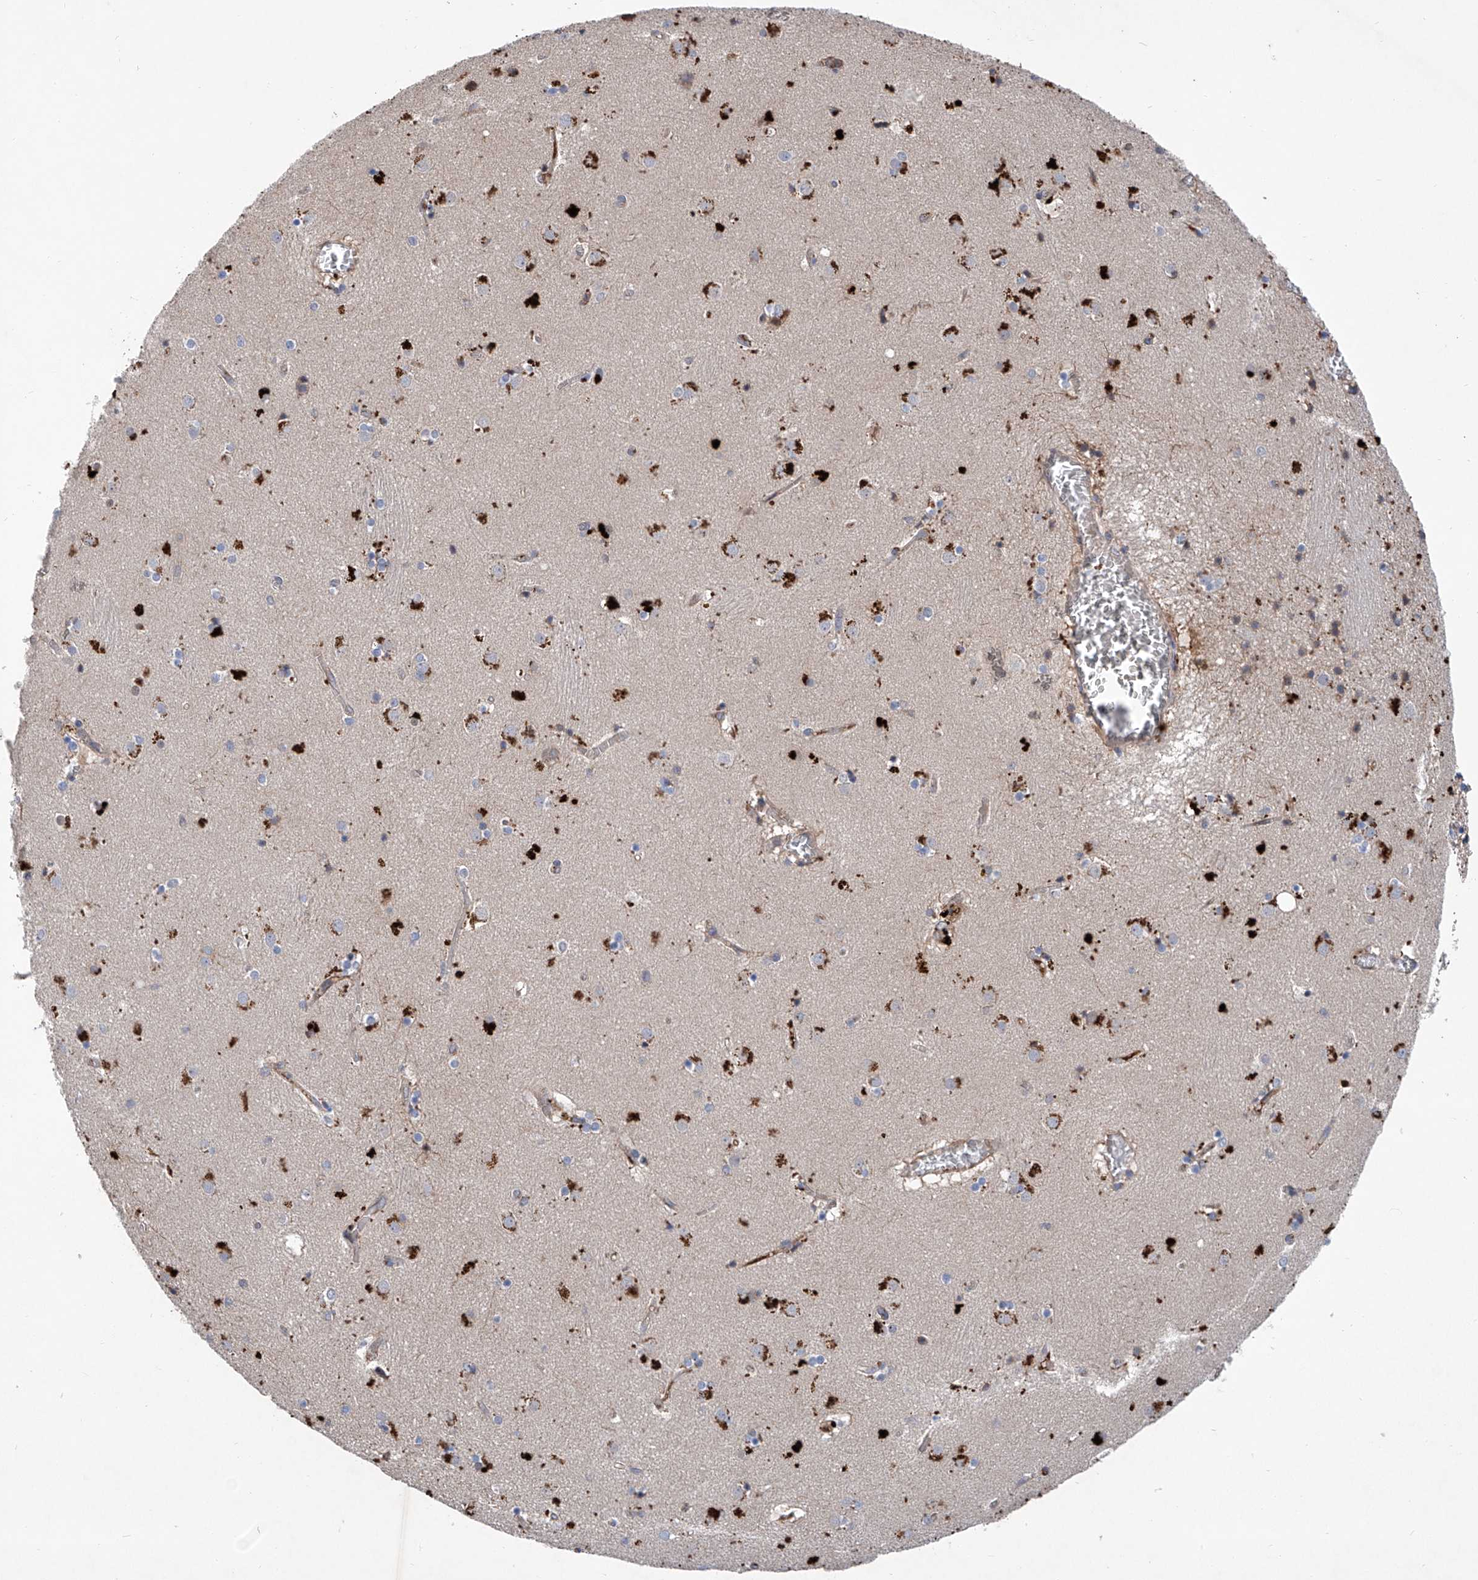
{"staining": {"intensity": "strong", "quantity": "<25%", "location": "cytoplasmic/membranous"}, "tissue": "caudate", "cell_type": "Glial cells", "image_type": "normal", "snomed": [{"axis": "morphology", "description": "Normal tissue, NOS"}, {"axis": "topography", "description": "Lateral ventricle wall"}], "caption": "Protein analysis of unremarkable caudate shows strong cytoplasmic/membranous positivity in approximately <25% of glial cells. (brown staining indicates protein expression, while blue staining denotes nuclei).", "gene": "ASCC3", "patient": {"sex": "male", "age": 70}}